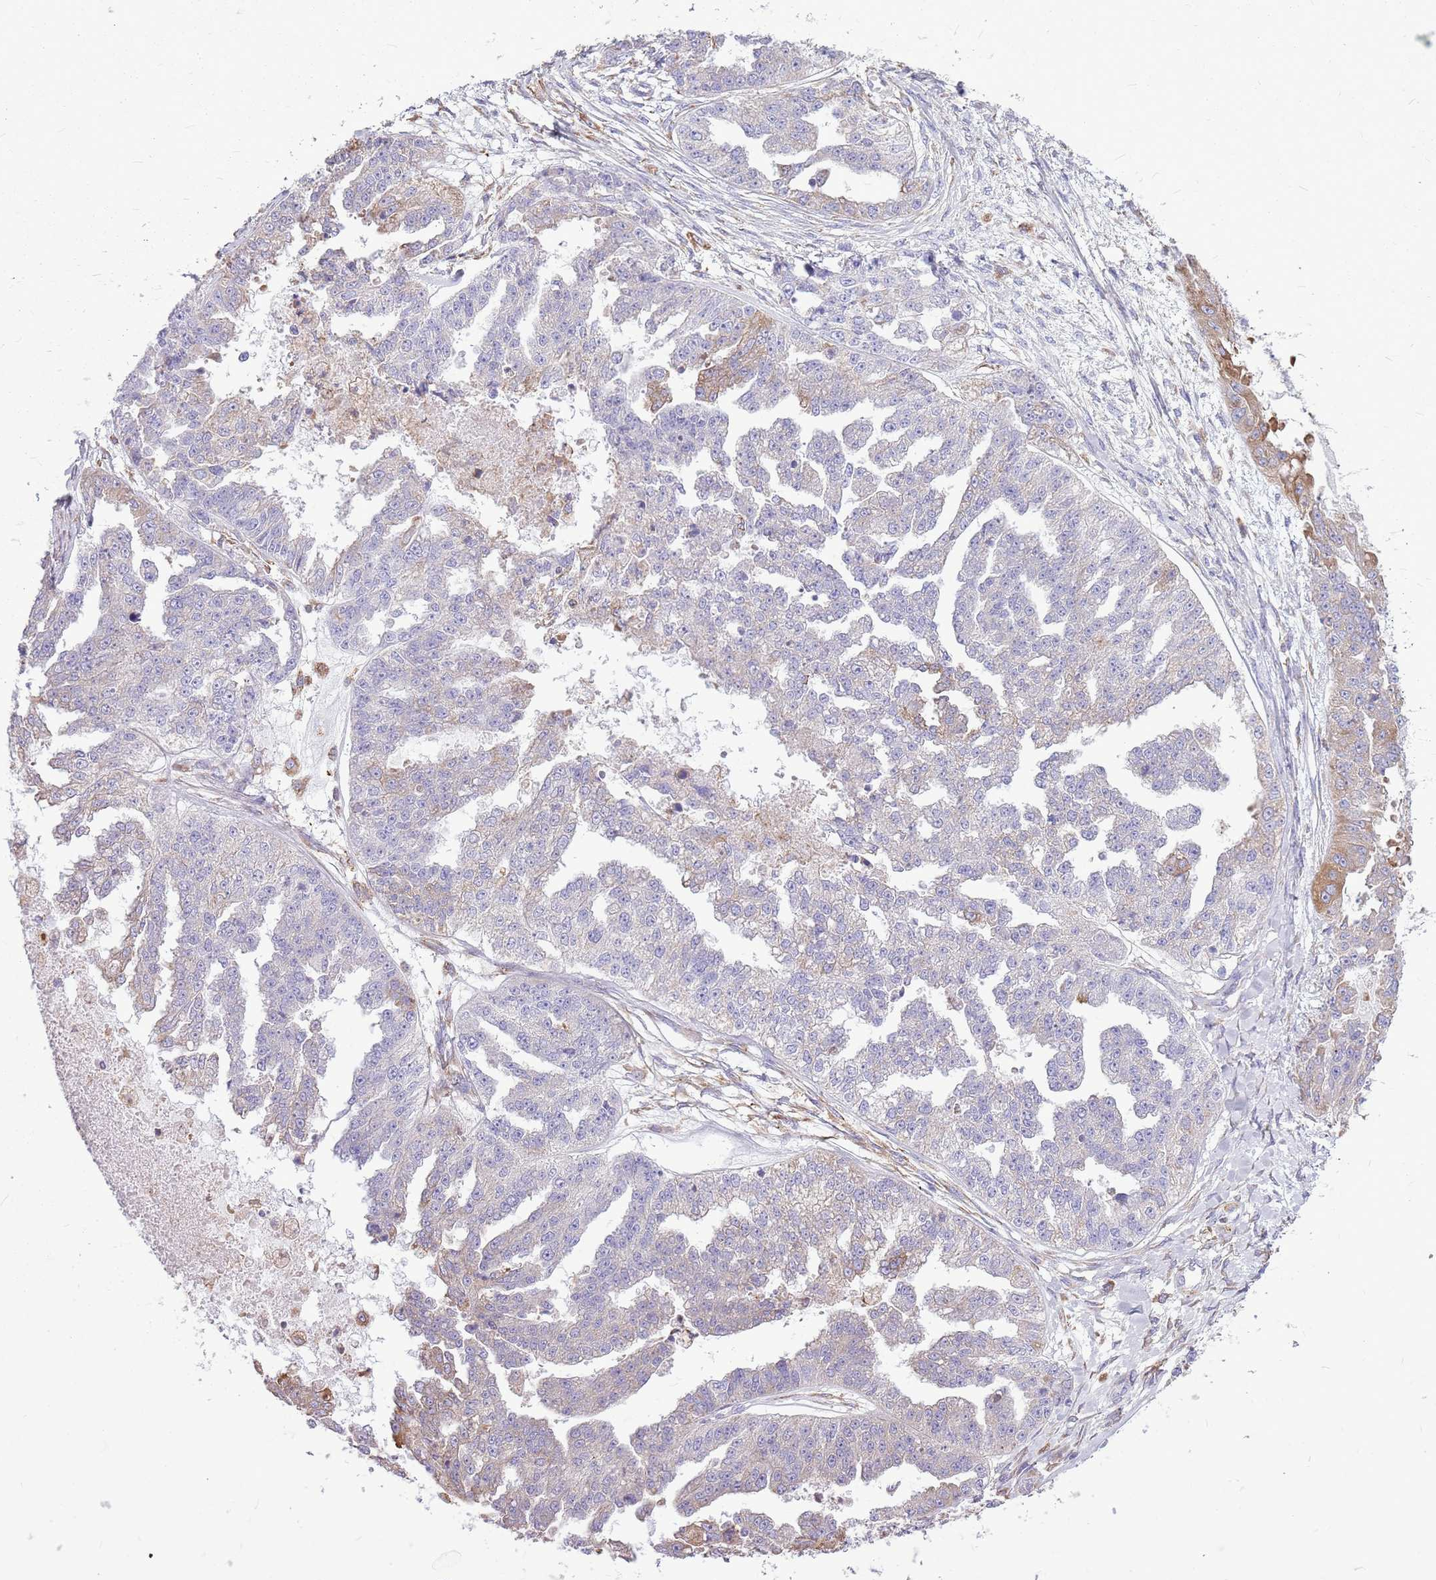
{"staining": {"intensity": "weak", "quantity": "25%-75%", "location": "cytoplasmic/membranous"}, "tissue": "ovarian cancer", "cell_type": "Tumor cells", "image_type": "cancer", "snomed": [{"axis": "morphology", "description": "Cystadenocarcinoma, serous, NOS"}, {"axis": "topography", "description": "Ovary"}], "caption": "Weak cytoplasmic/membranous expression for a protein is appreciated in about 25%-75% of tumor cells of ovarian cancer (serous cystadenocarcinoma) using immunohistochemistry (IHC).", "gene": "KCTD19", "patient": {"sex": "female", "age": 58}}